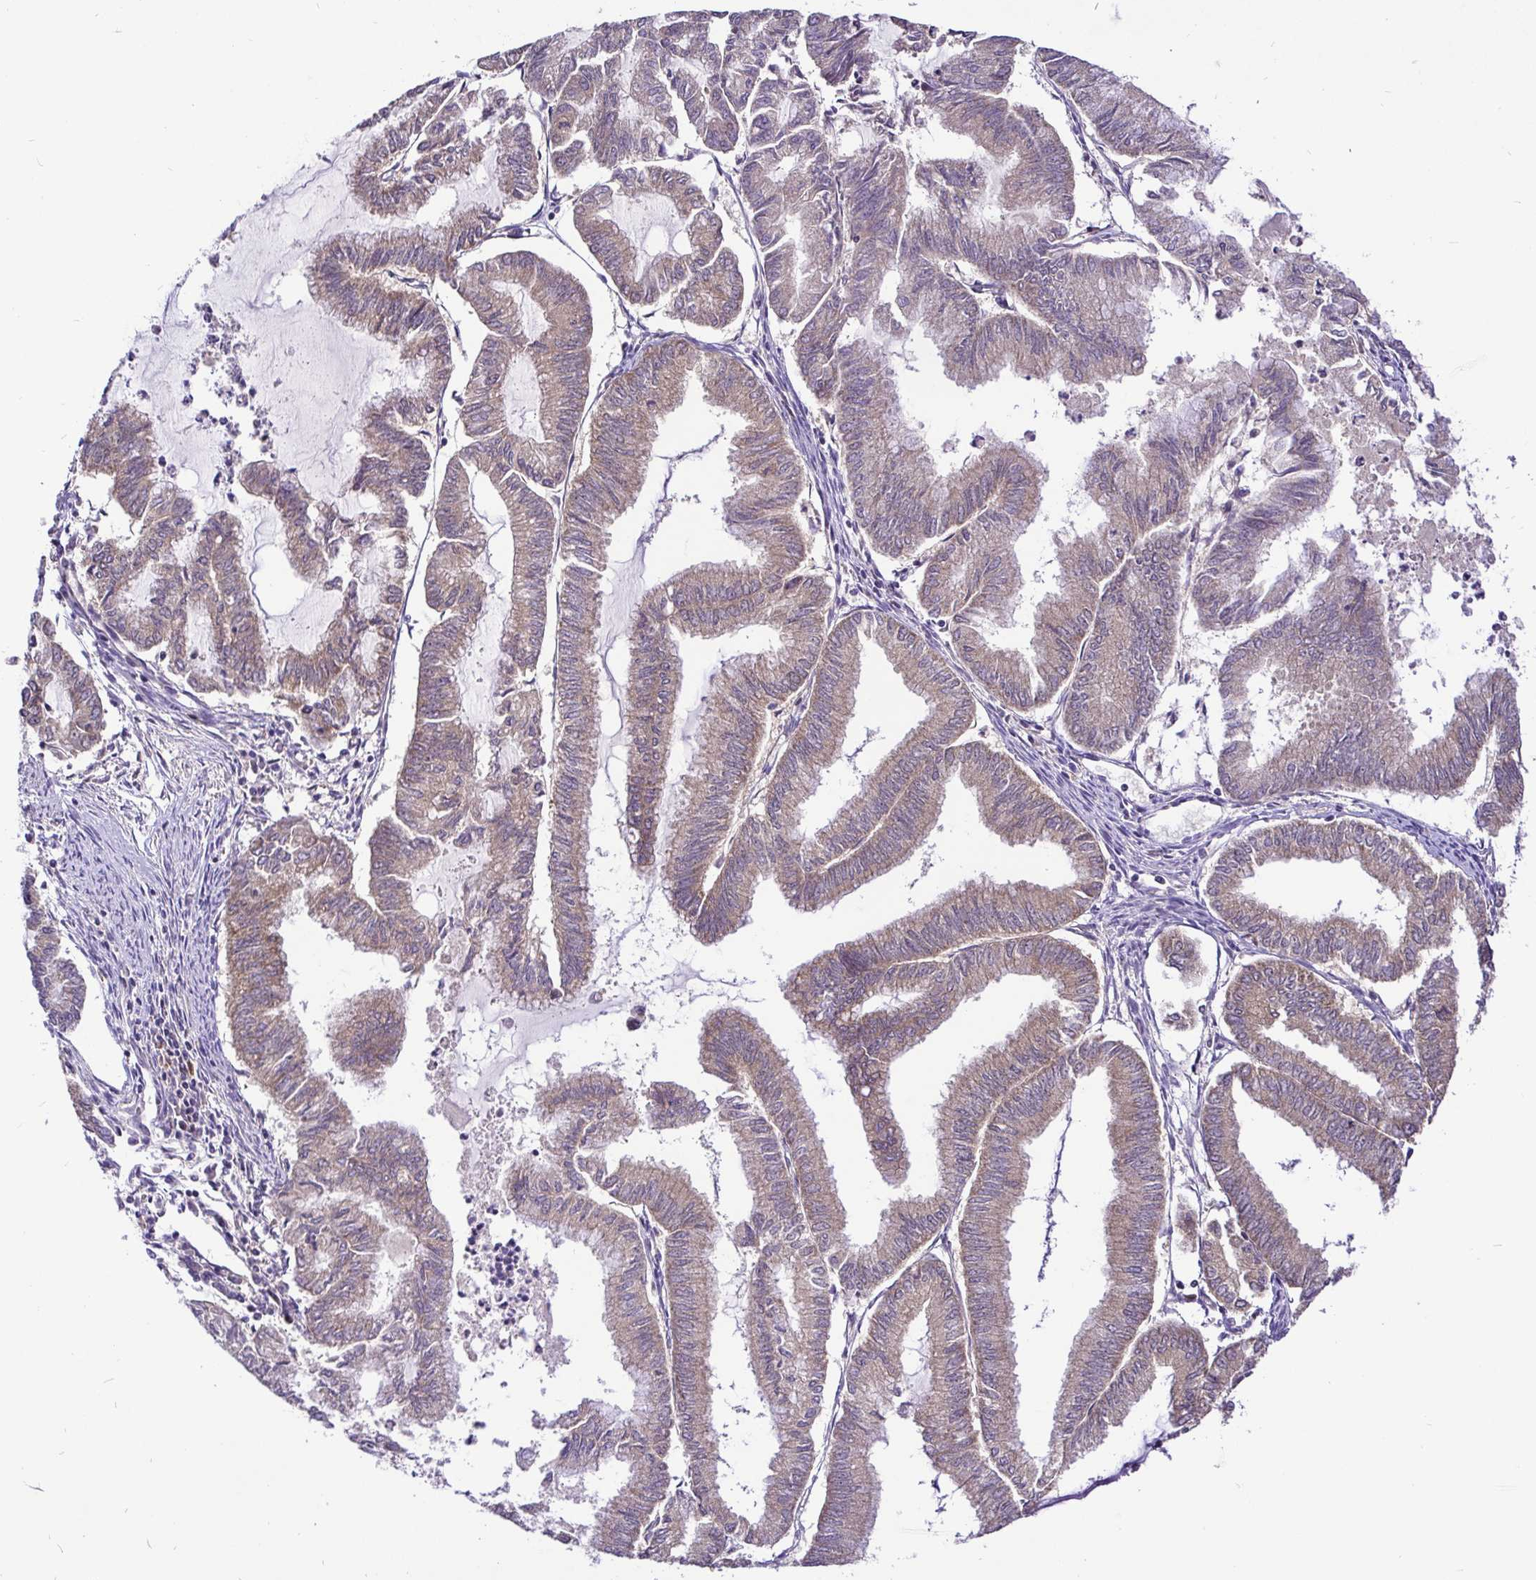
{"staining": {"intensity": "weak", "quantity": ">75%", "location": "cytoplasmic/membranous"}, "tissue": "endometrial cancer", "cell_type": "Tumor cells", "image_type": "cancer", "snomed": [{"axis": "morphology", "description": "Adenocarcinoma, NOS"}, {"axis": "topography", "description": "Endometrium"}], "caption": "Protein staining by immunohistochemistry exhibits weak cytoplasmic/membranous expression in approximately >75% of tumor cells in endometrial adenocarcinoma. (Brightfield microscopy of DAB IHC at high magnification).", "gene": "UBE2M", "patient": {"sex": "female", "age": 79}}